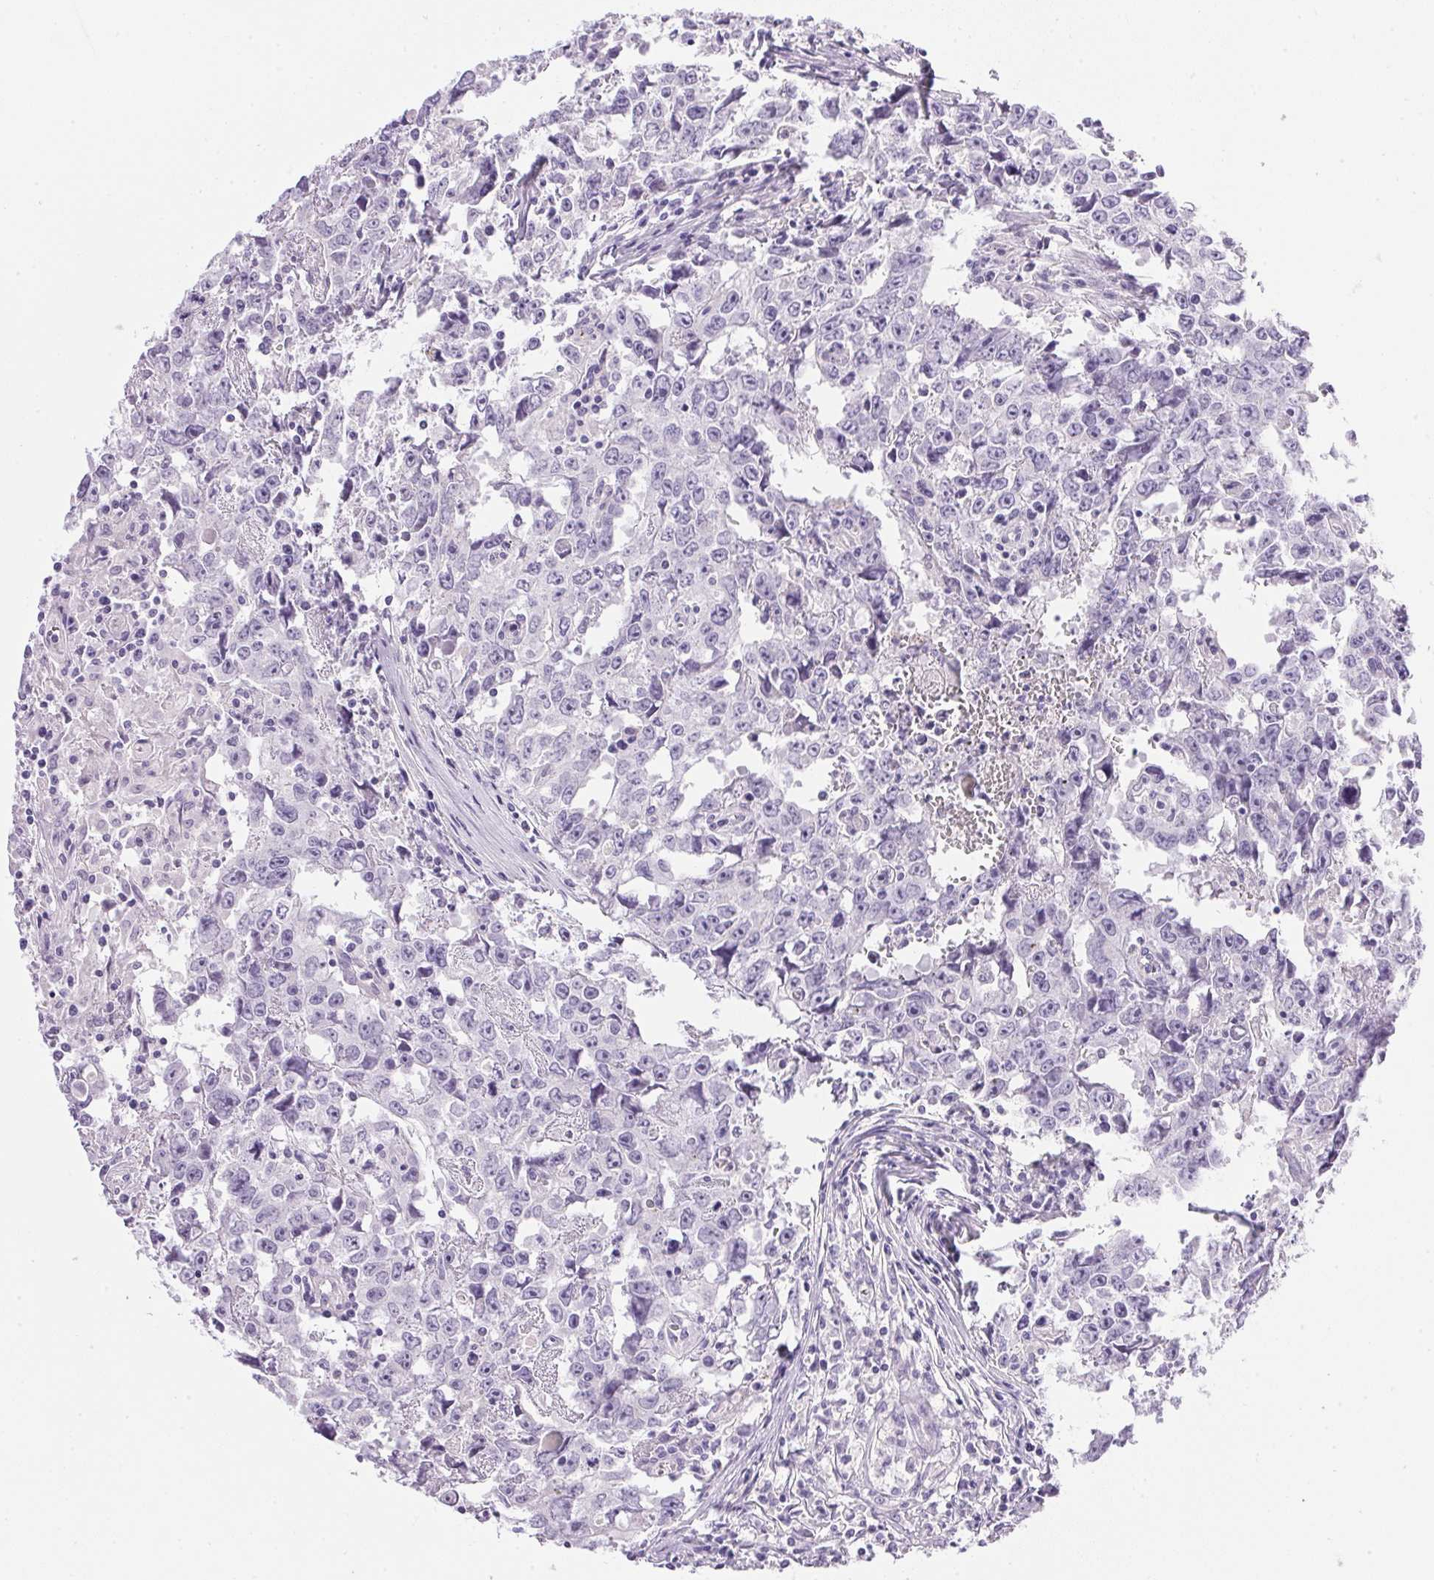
{"staining": {"intensity": "negative", "quantity": "none", "location": "none"}, "tissue": "testis cancer", "cell_type": "Tumor cells", "image_type": "cancer", "snomed": [{"axis": "morphology", "description": "Carcinoma, Embryonal, NOS"}, {"axis": "topography", "description": "Testis"}], "caption": "Immunohistochemistry of embryonal carcinoma (testis) reveals no staining in tumor cells.", "gene": "ATP6V0A4", "patient": {"sex": "male", "age": 22}}